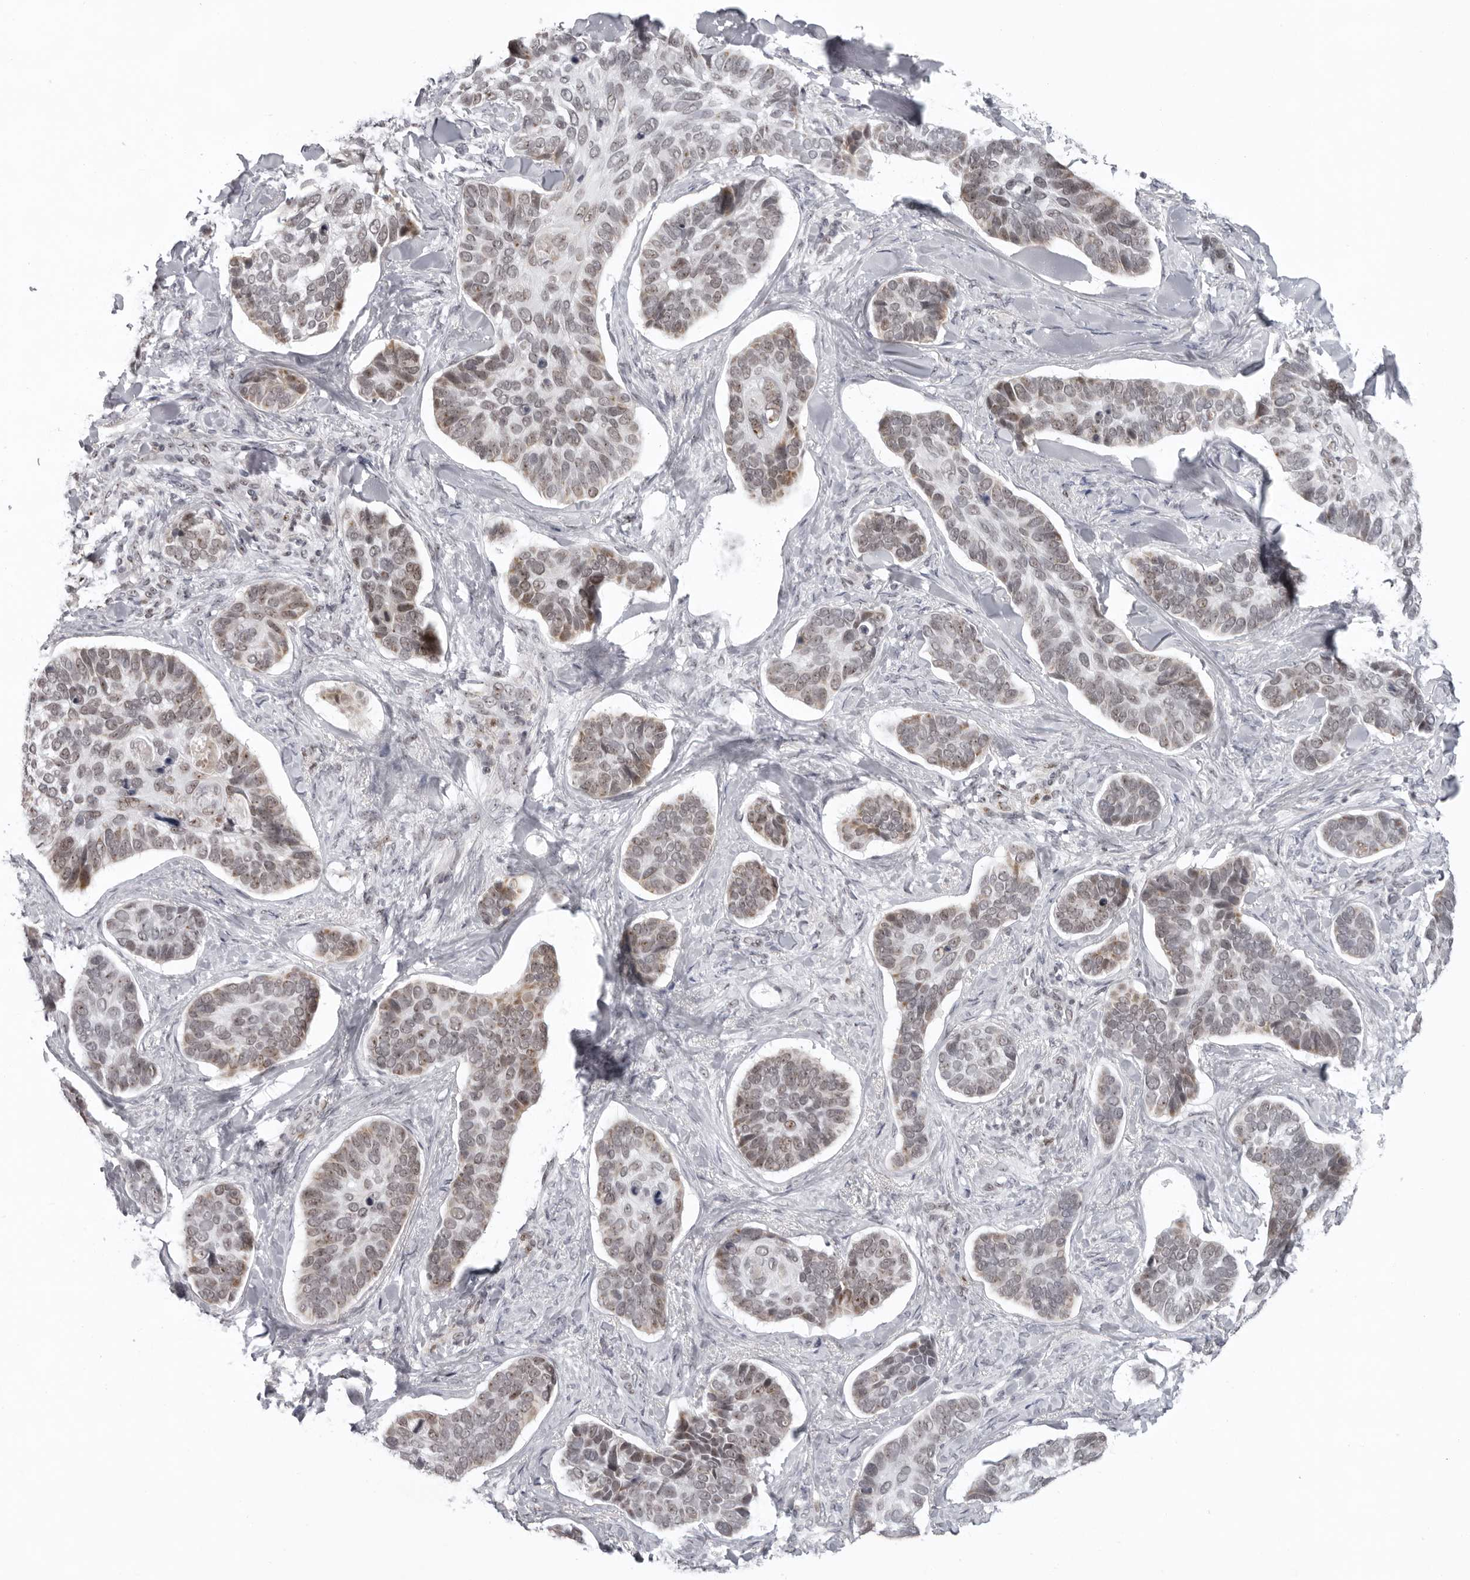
{"staining": {"intensity": "moderate", "quantity": ">75%", "location": "nuclear"}, "tissue": "skin cancer", "cell_type": "Tumor cells", "image_type": "cancer", "snomed": [{"axis": "morphology", "description": "Basal cell carcinoma"}, {"axis": "topography", "description": "Skin"}], "caption": "Moderate nuclear expression for a protein is appreciated in about >75% of tumor cells of skin basal cell carcinoma using immunohistochemistry (IHC).", "gene": "EXOSC10", "patient": {"sex": "male", "age": 62}}